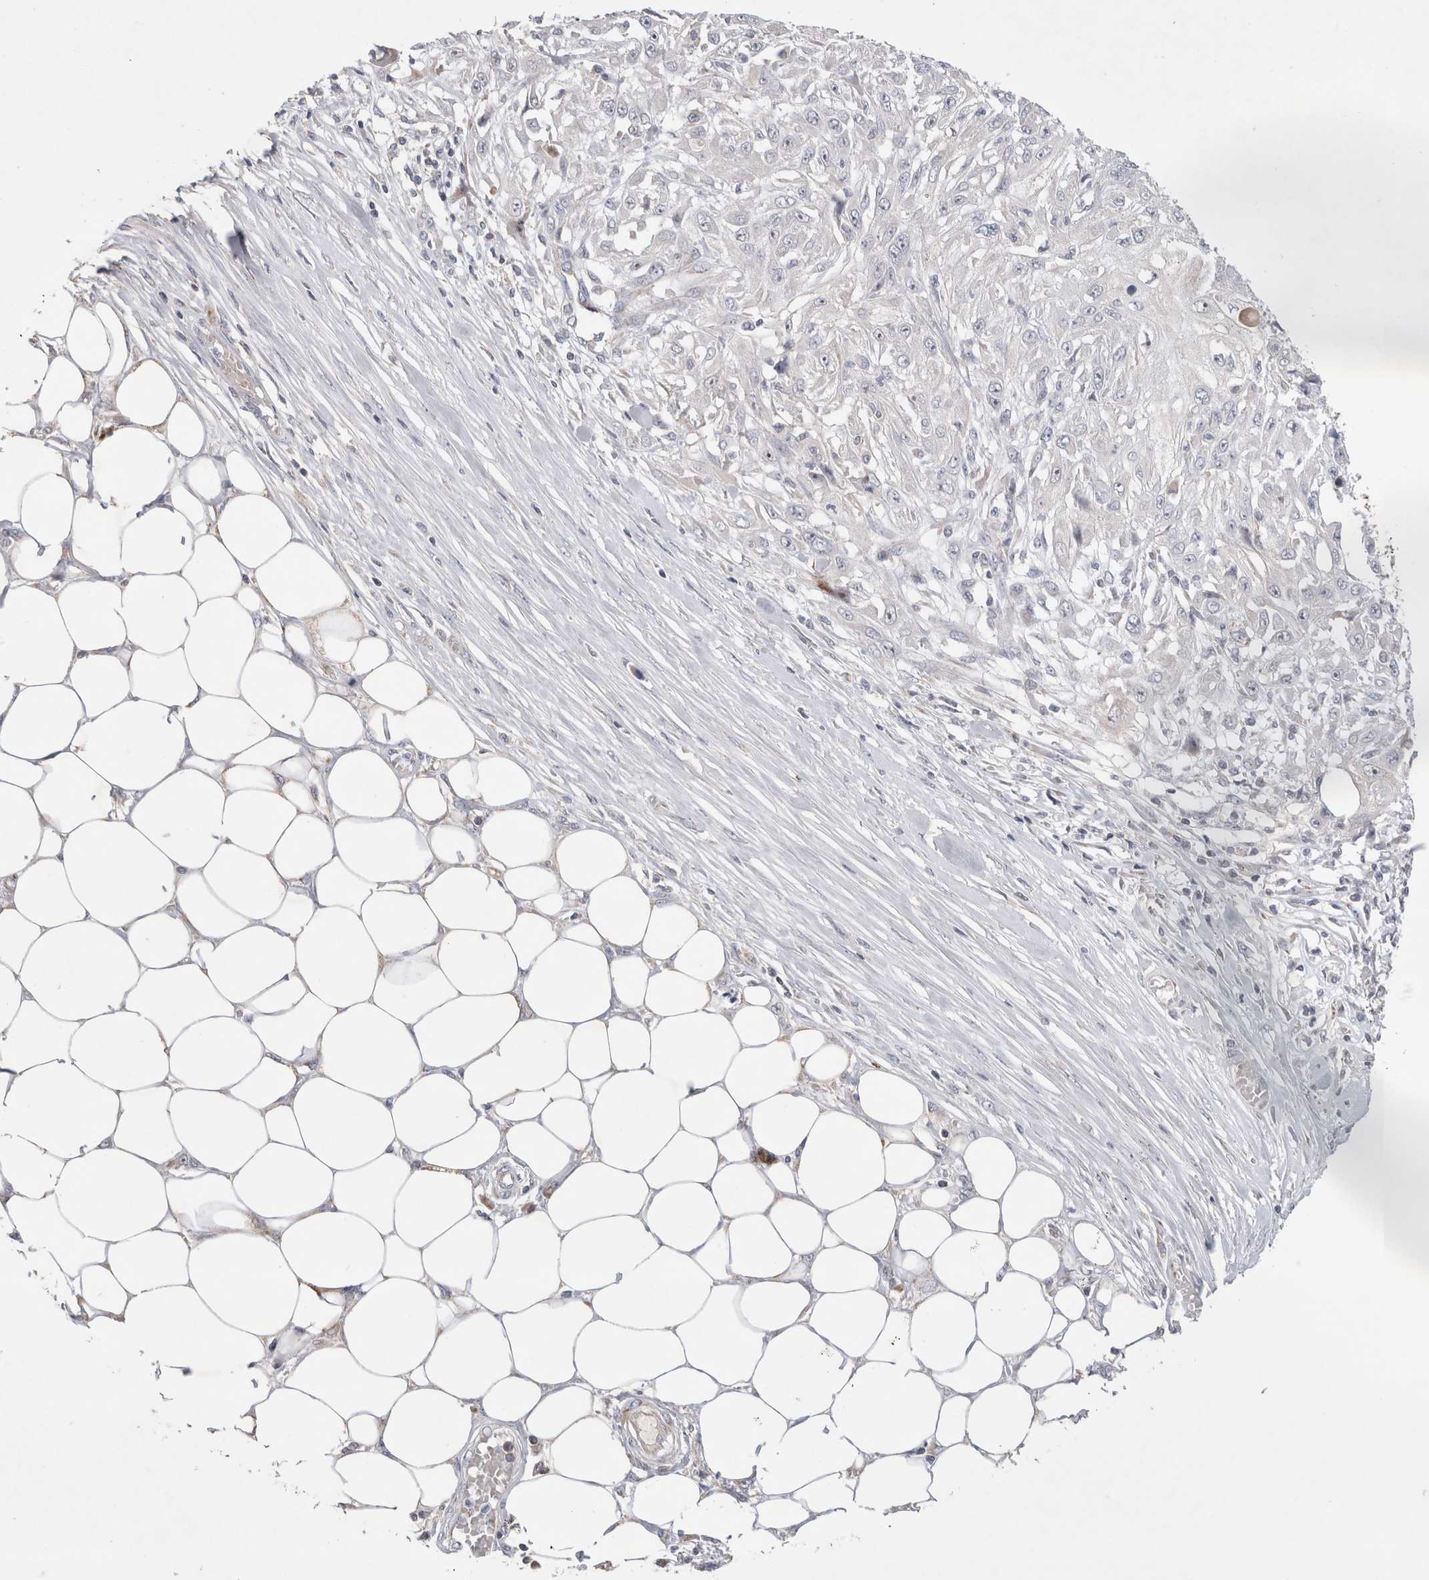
{"staining": {"intensity": "negative", "quantity": "none", "location": "none"}, "tissue": "skin cancer", "cell_type": "Tumor cells", "image_type": "cancer", "snomed": [{"axis": "morphology", "description": "Squamous cell carcinoma, NOS"}, {"axis": "morphology", "description": "Squamous cell carcinoma, metastatic, NOS"}, {"axis": "topography", "description": "Skin"}, {"axis": "topography", "description": "Lymph node"}], "caption": "Tumor cells show no significant protein staining in metastatic squamous cell carcinoma (skin).", "gene": "CHADL", "patient": {"sex": "male", "age": 75}}